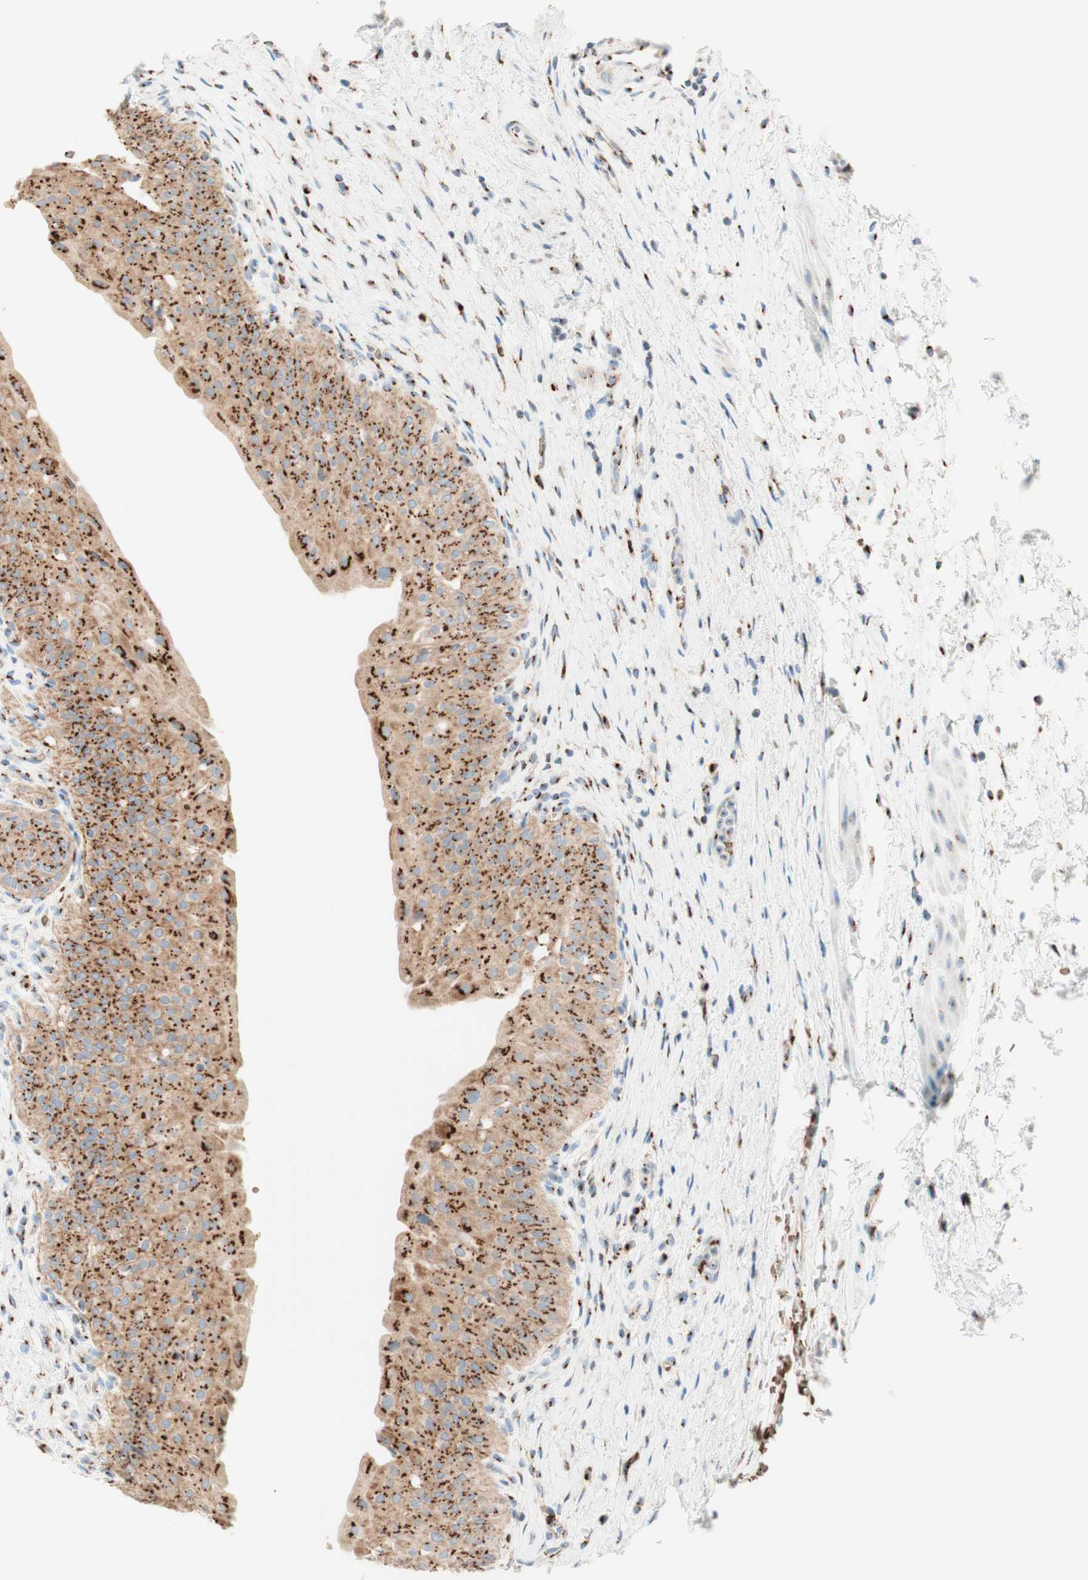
{"staining": {"intensity": "strong", "quantity": ">75%", "location": "cytoplasmic/membranous"}, "tissue": "urinary bladder", "cell_type": "Urothelial cells", "image_type": "normal", "snomed": [{"axis": "morphology", "description": "Normal tissue, NOS"}, {"axis": "morphology", "description": "Urothelial carcinoma, High grade"}, {"axis": "topography", "description": "Urinary bladder"}], "caption": "Protein staining of unremarkable urinary bladder demonstrates strong cytoplasmic/membranous staining in approximately >75% of urothelial cells.", "gene": "GOLGB1", "patient": {"sex": "male", "age": 46}}